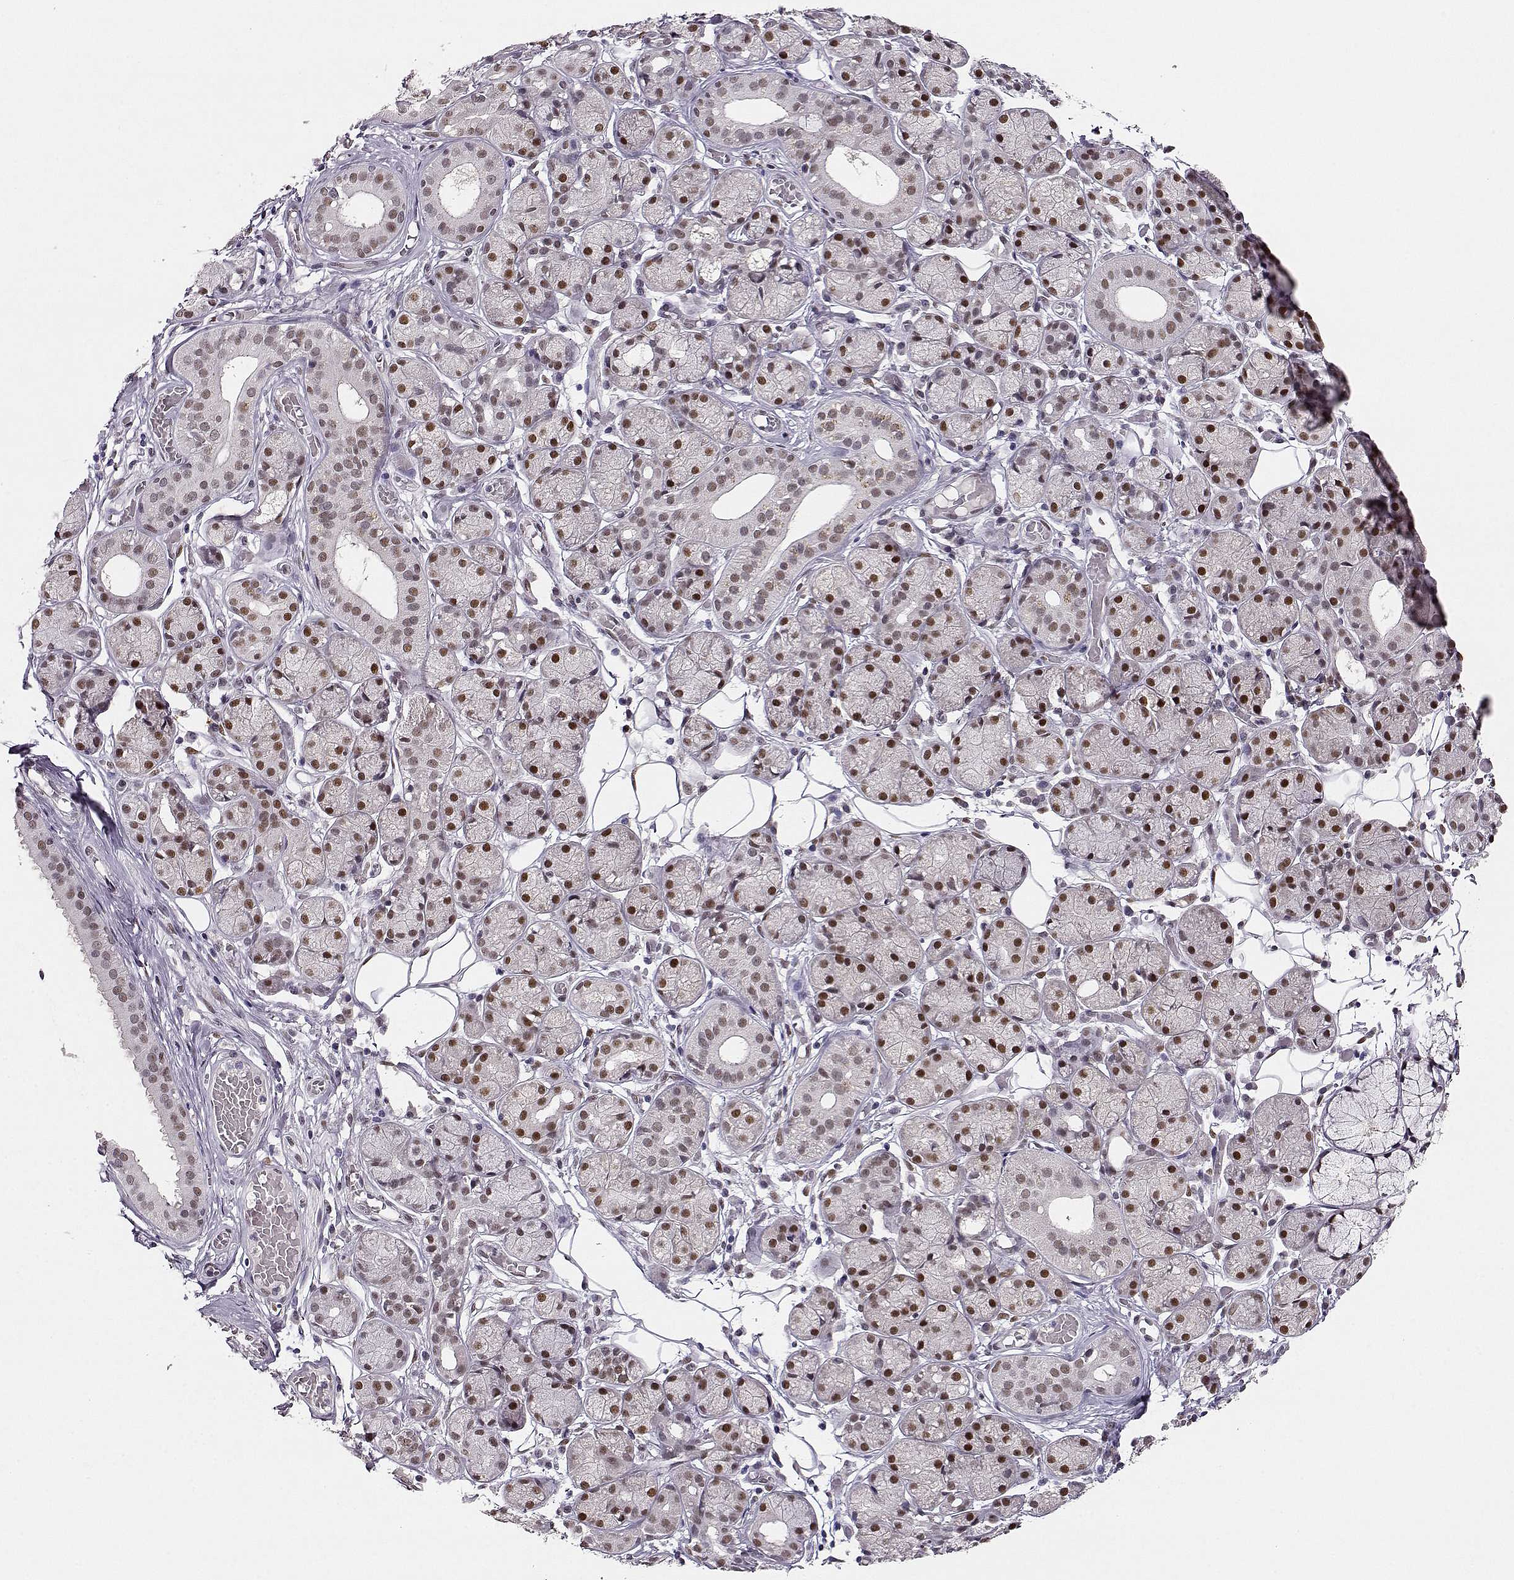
{"staining": {"intensity": "strong", "quantity": "25%-75%", "location": "nuclear"}, "tissue": "salivary gland", "cell_type": "Glandular cells", "image_type": "normal", "snomed": [{"axis": "morphology", "description": "Normal tissue, NOS"}, {"axis": "topography", "description": "Salivary gland"}, {"axis": "topography", "description": "Peripheral nerve tissue"}], "caption": "This is an image of immunohistochemistry (IHC) staining of unremarkable salivary gland, which shows strong staining in the nuclear of glandular cells.", "gene": "POLI", "patient": {"sex": "male", "age": 71}}